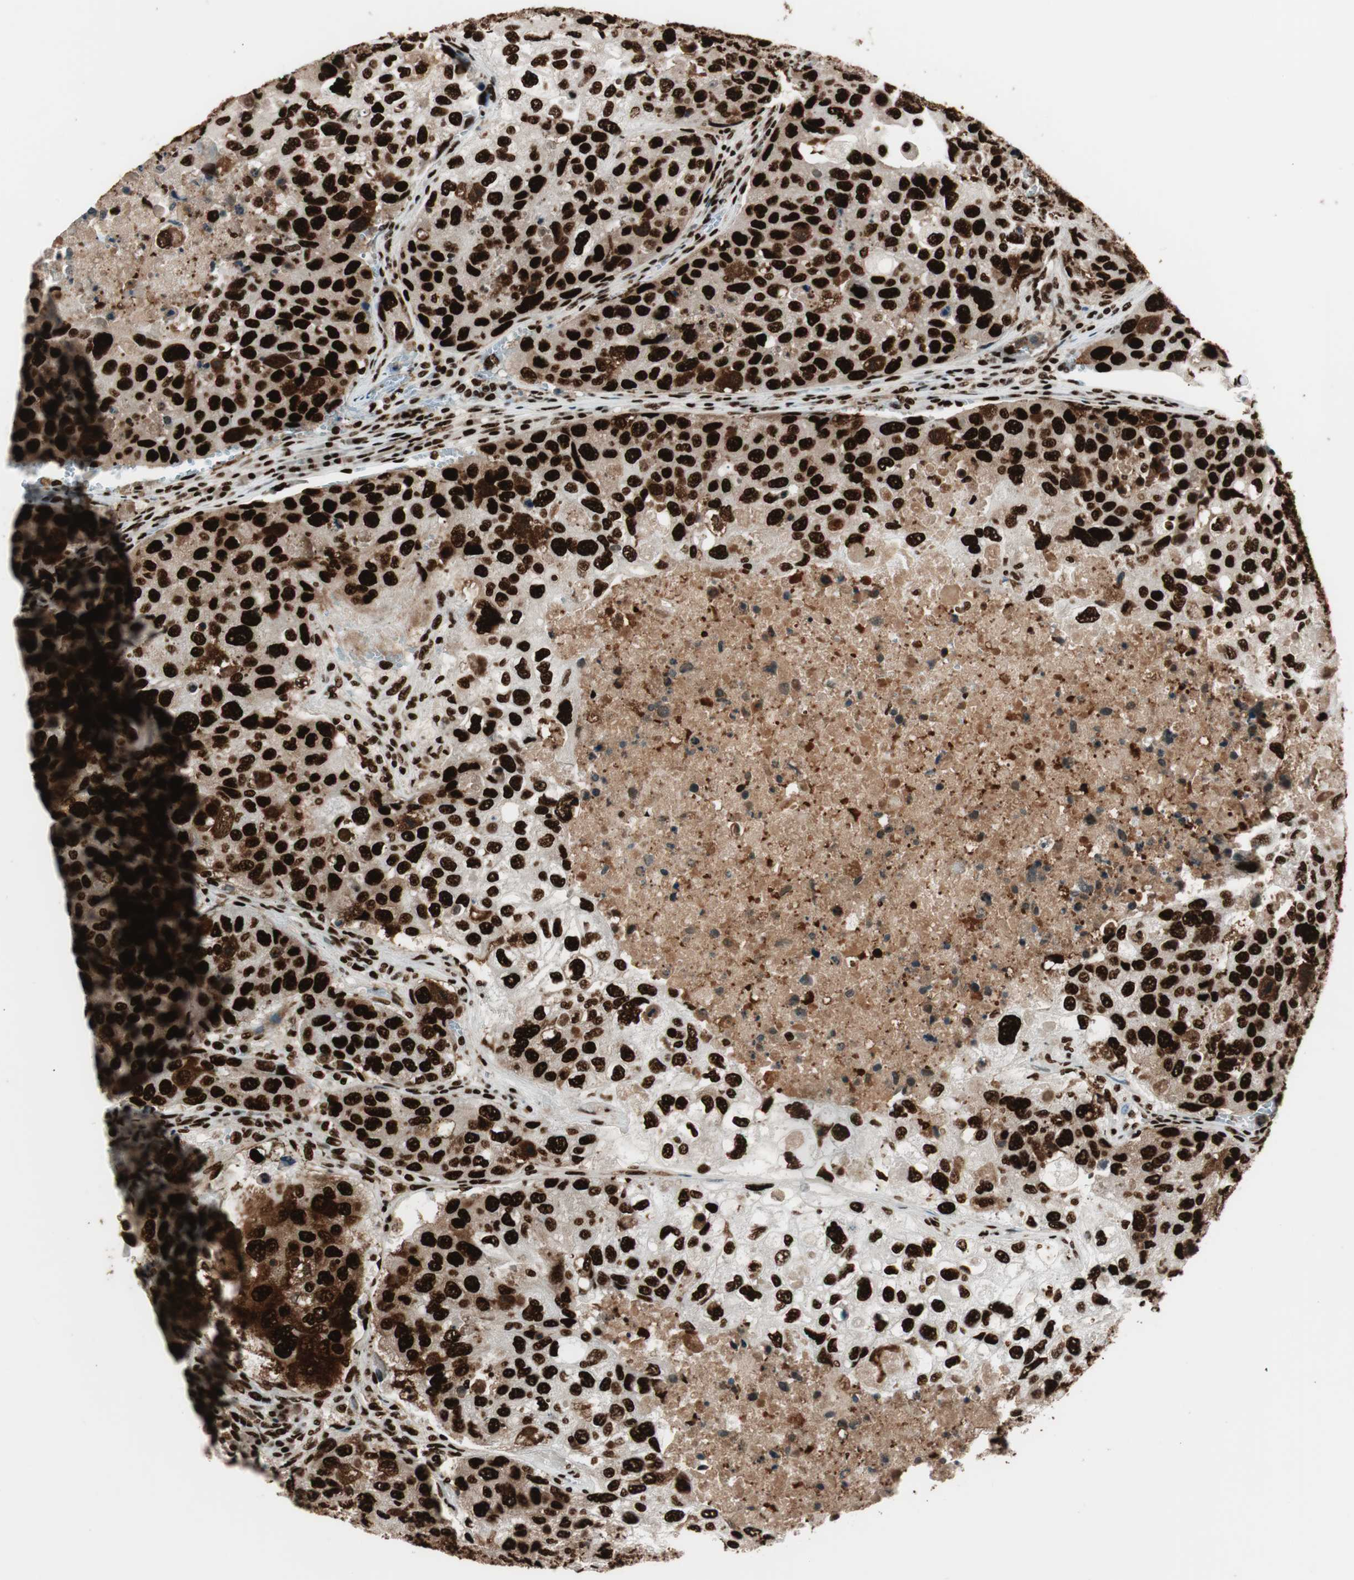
{"staining": {"intensity": "strong", "quantity": ">75%", "location": "nuclear"}, "tissue": "urothelial cancer", "cell_type": "Tumor cells", "image_type": "cancer", "snomed": [{"axis": "morphology", "description": "Urothelial carcinoma, High grade"}, {"axis": "topography", "description": "Lymph node"}, {"axis": "topography", "description": "Urinary bladder"}], "caption": "High-magnification brightfield microscopy of urothelial cancer stained with DAB (brown) and counterstained with hematoxylin (blue). tumor cells exhibit strong nuclear expression is identified in approximately>75% of cells. The staining is performed using DAB (3,3'-diaminobenzidine) brown chromogen to label protein expression. The nuclei are counter-stained blue using hematoxylin.", "gene": "PSME3", "patient": {"sex": "male", "age": 51}}